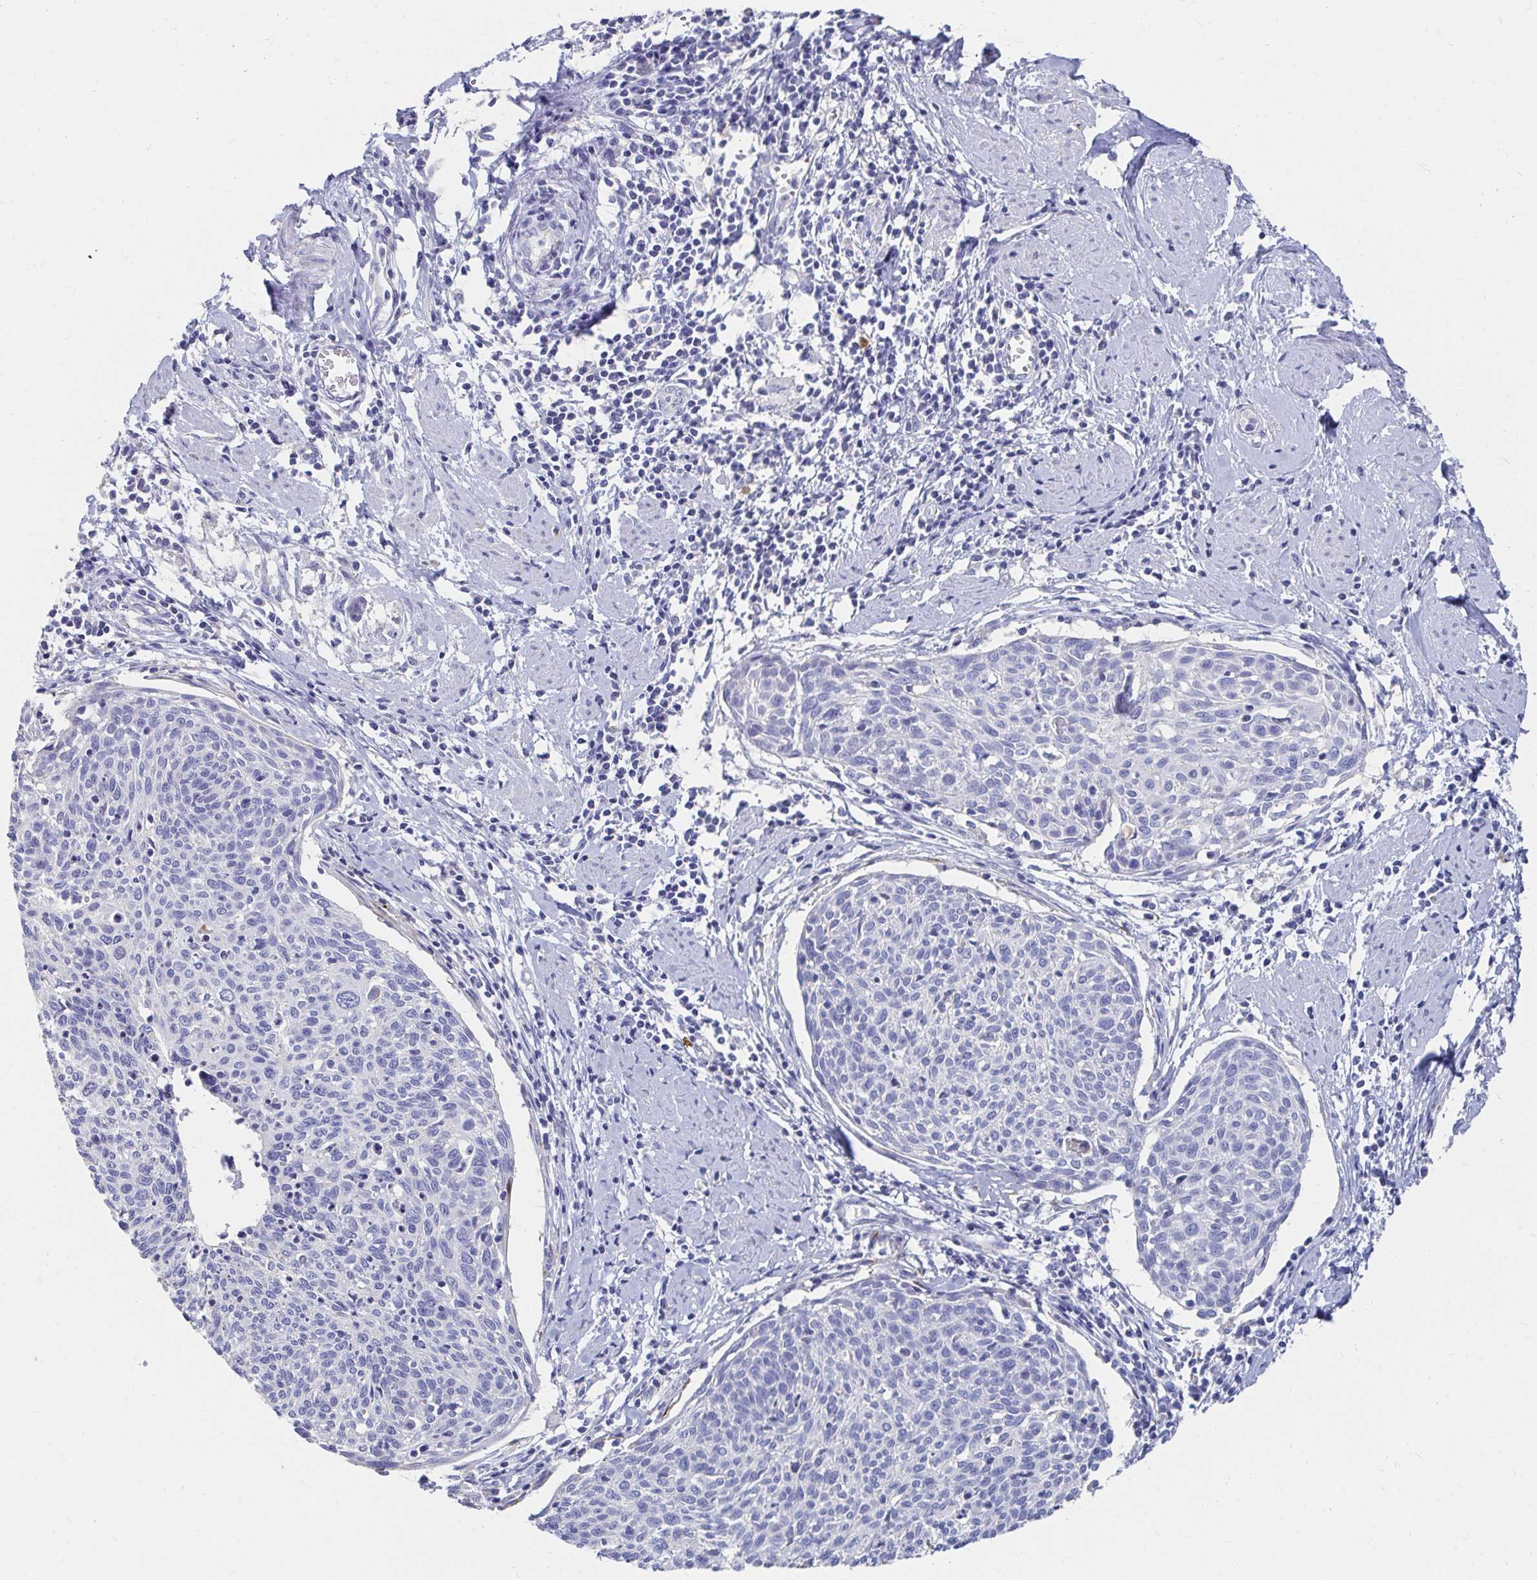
{"staining": {"intensity": "negative", "quantity": "none", "location": "none"}, "tissue": "cervical cancer", "cell_type": "Tumor cells", "image_type": "cancer", "snomed": [{"axis": "morphology", "description": "Squamous cell carcinoma, NOS"}, {"axis": "topography", "description": "Cervix"}], "caption": "Tumor cells show no significant staining in cervical cancer.", "gene": "LAMC3", "patient": {"sex": "female", "age": 49}}